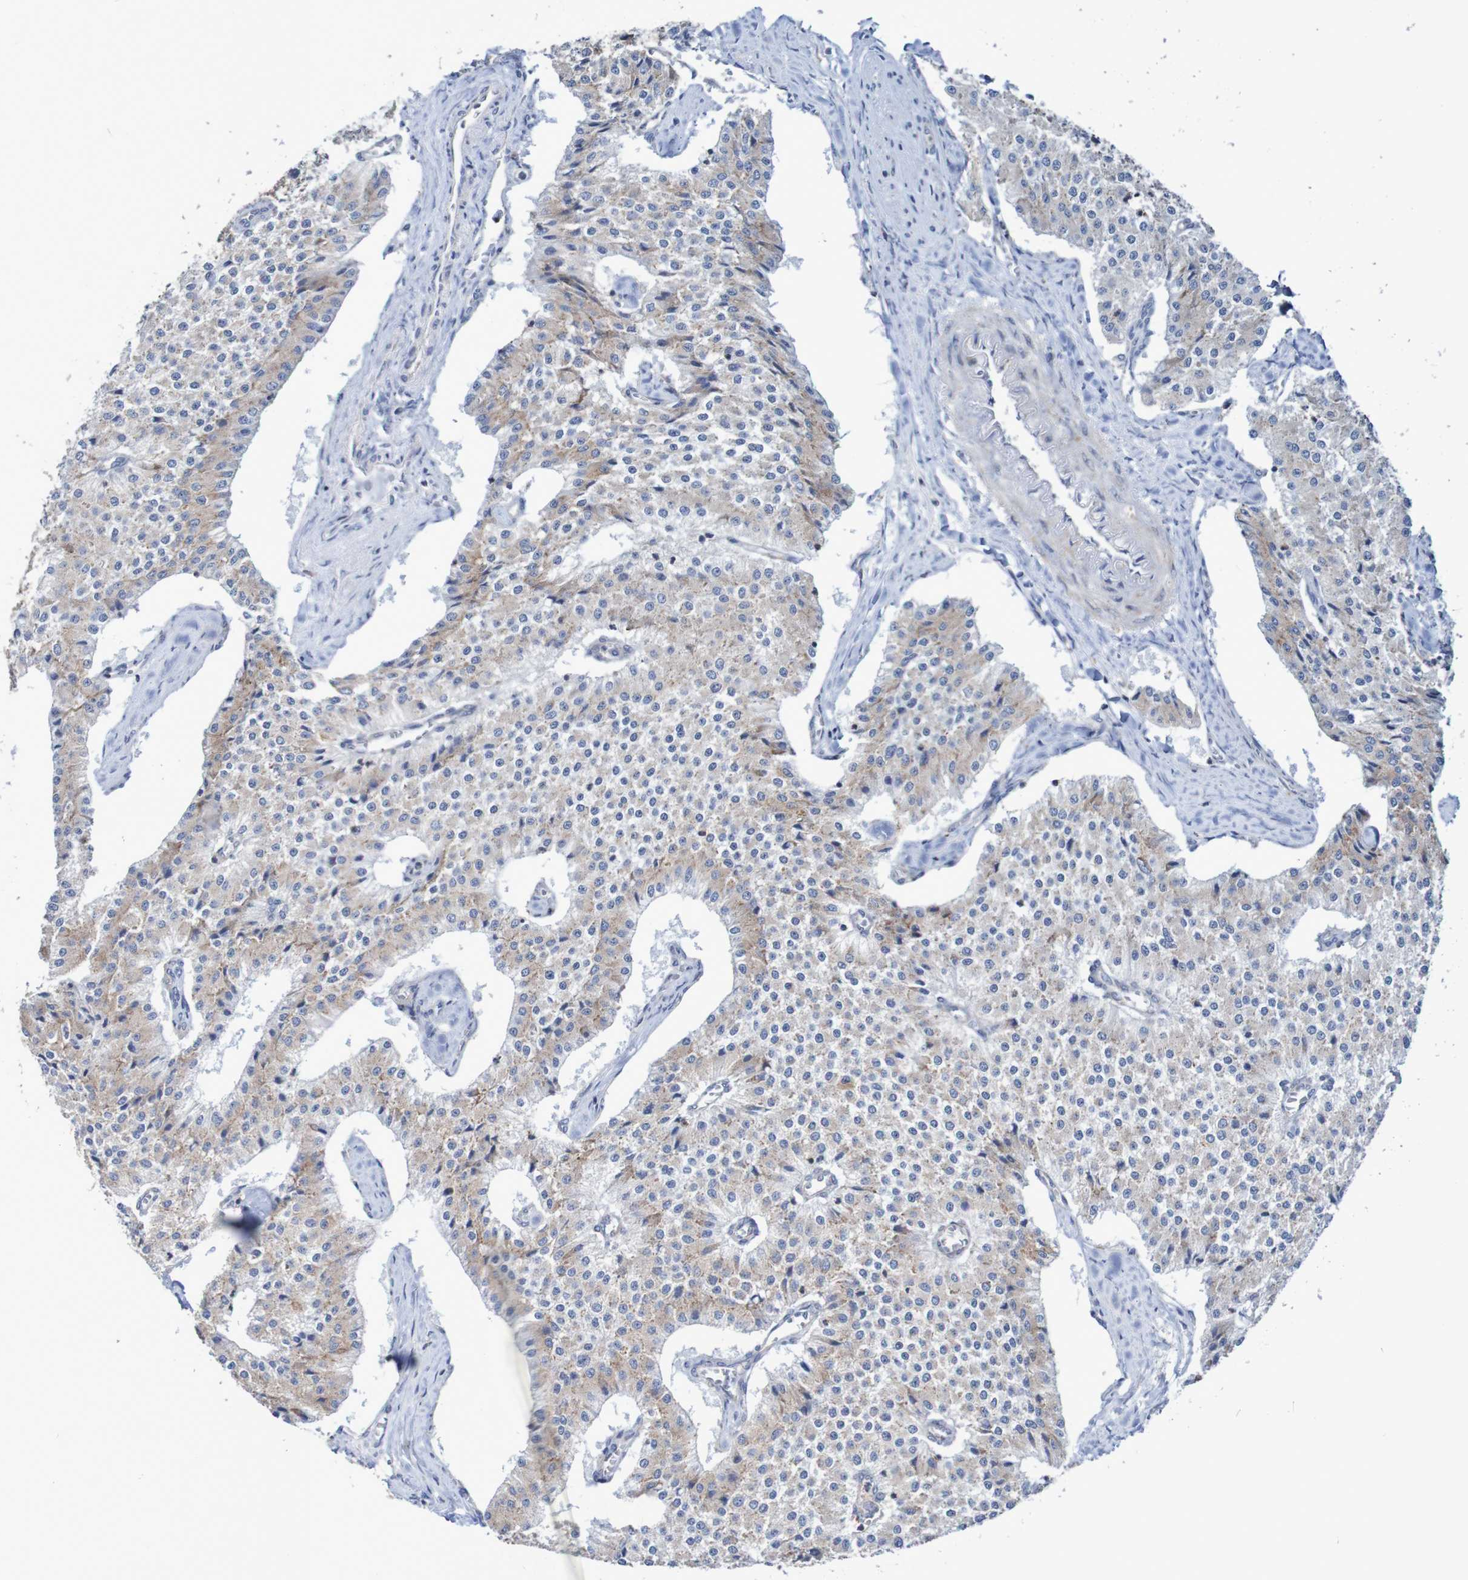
{"staining": {"intensity": "negative", "quantity": "none", "location": "none"}, "tissue": "carcinoid", "cell_type": "Tumor cells", "image_type": "cancer", "snomed": [{"axis": "morphology", "description": "Carcinoid, malignant, NOS"}, {"axis": "topography", "description": "Colon"}], "caption": "Carcinoid (malignant) was stained to show a protein in brown. There is no significant staining in tumor cells.", "gene": "FXR2", "patient": {"sex": "female", "age": 52}}